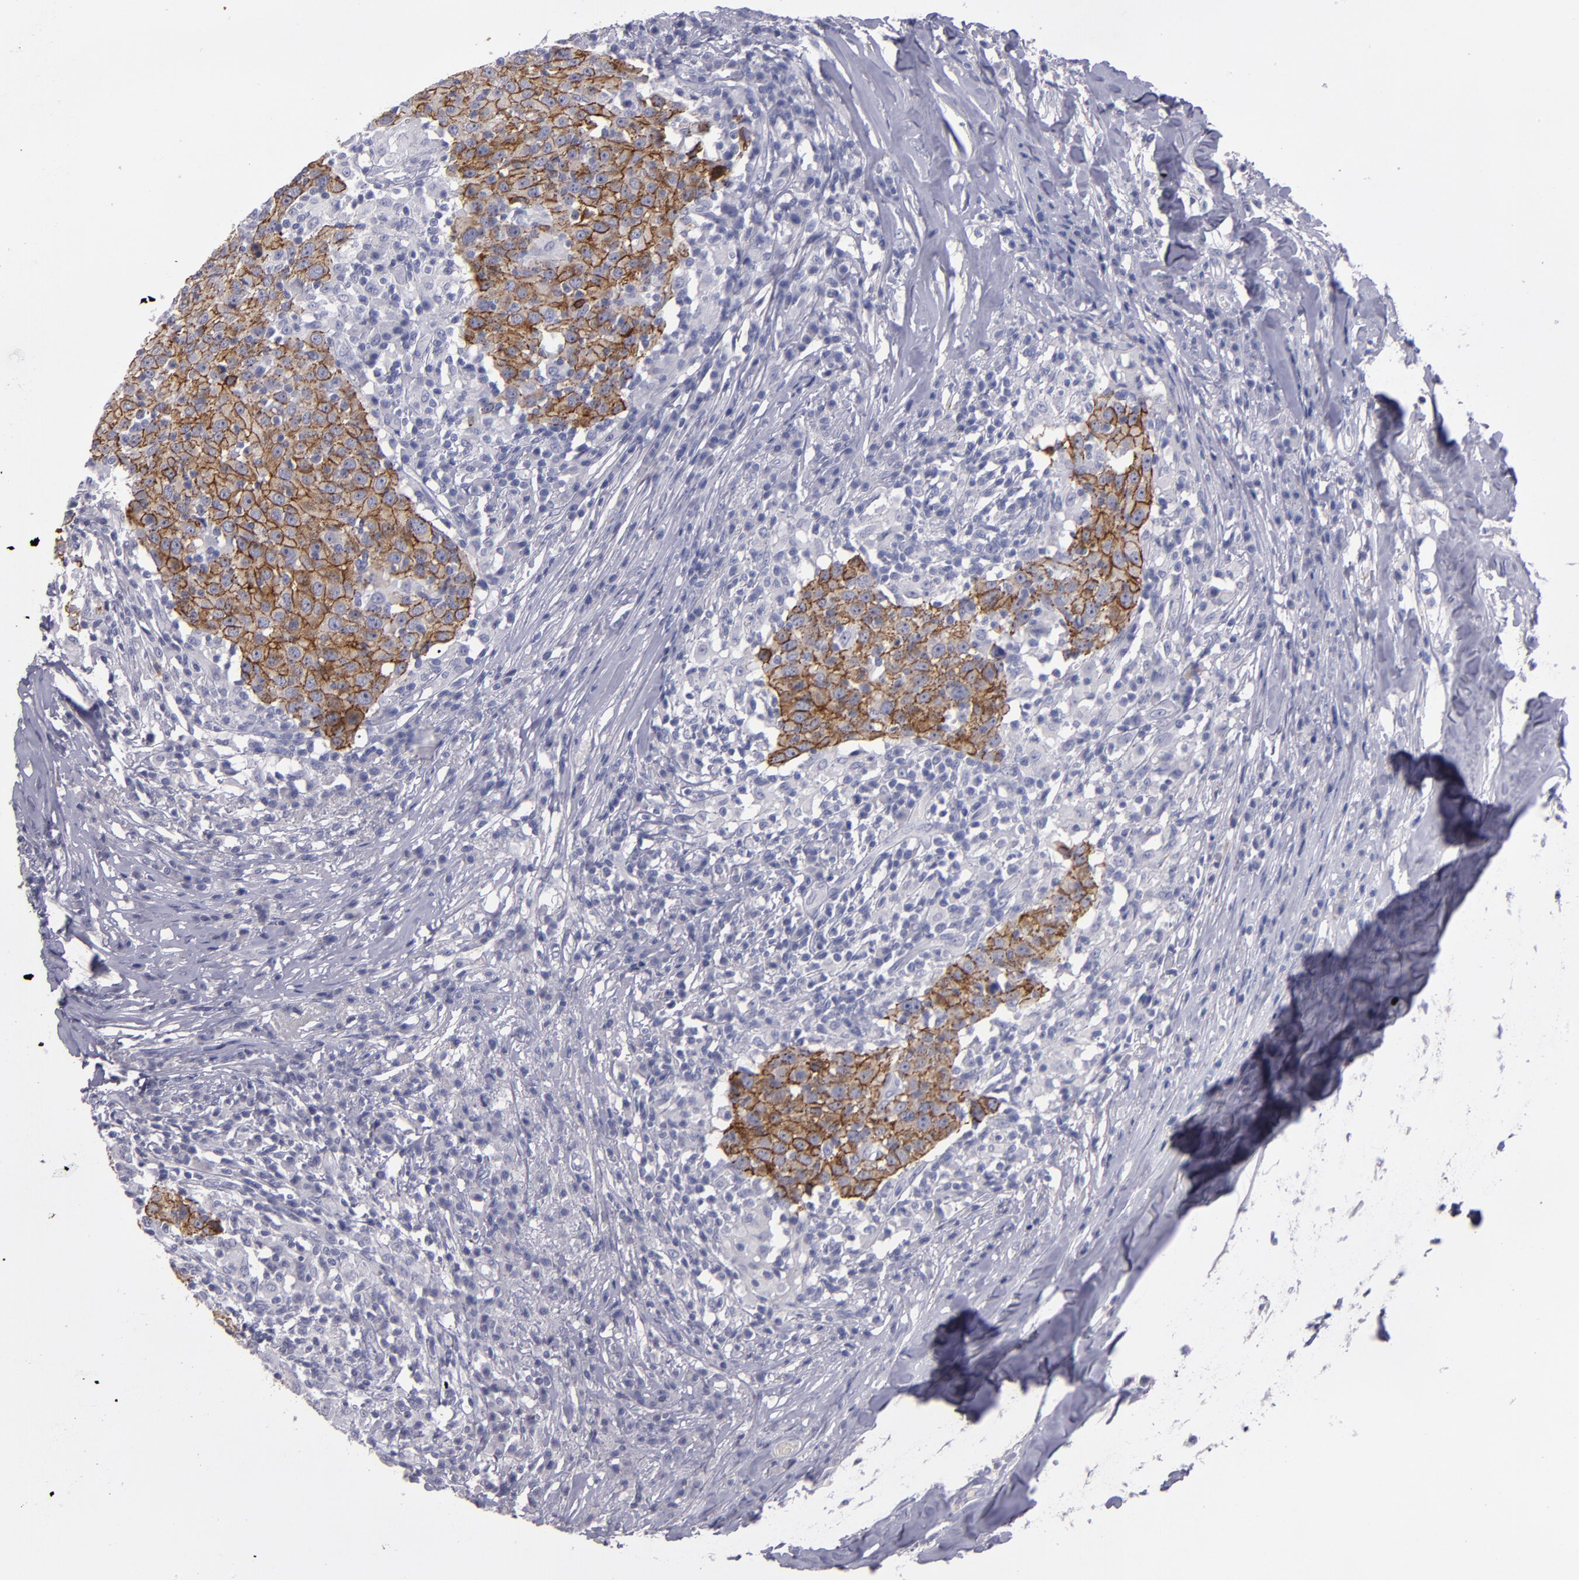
{"staining": {"intensity": "strong", "quantity": ">75%", "location": "cytoplasmic/membranous"}, "tissue": "head and neck cancer", "cell_type": "Tumor cells", "image_type": "cancer", "snomed": [{"axis": "morphology", "description": "Adenocarcinoma, NOS"}, {"axis": "topography", "description": "Salivary gland"}, {"axis": "topography", "description": "Head-Neck"}], "caption": "Strong cytoplasmic/membranous protein expression is identified in about >75% of tumor cells in head and neck cancer (adenocarcinoma). The staining was performed using DAB (3,3'-diaminobenzidine), with brown indicating positive protein expression. Nuclei are stained blue with hematoxylin.", "gene": "CDH3", "patient": {"sex": "female", "age": 65}}